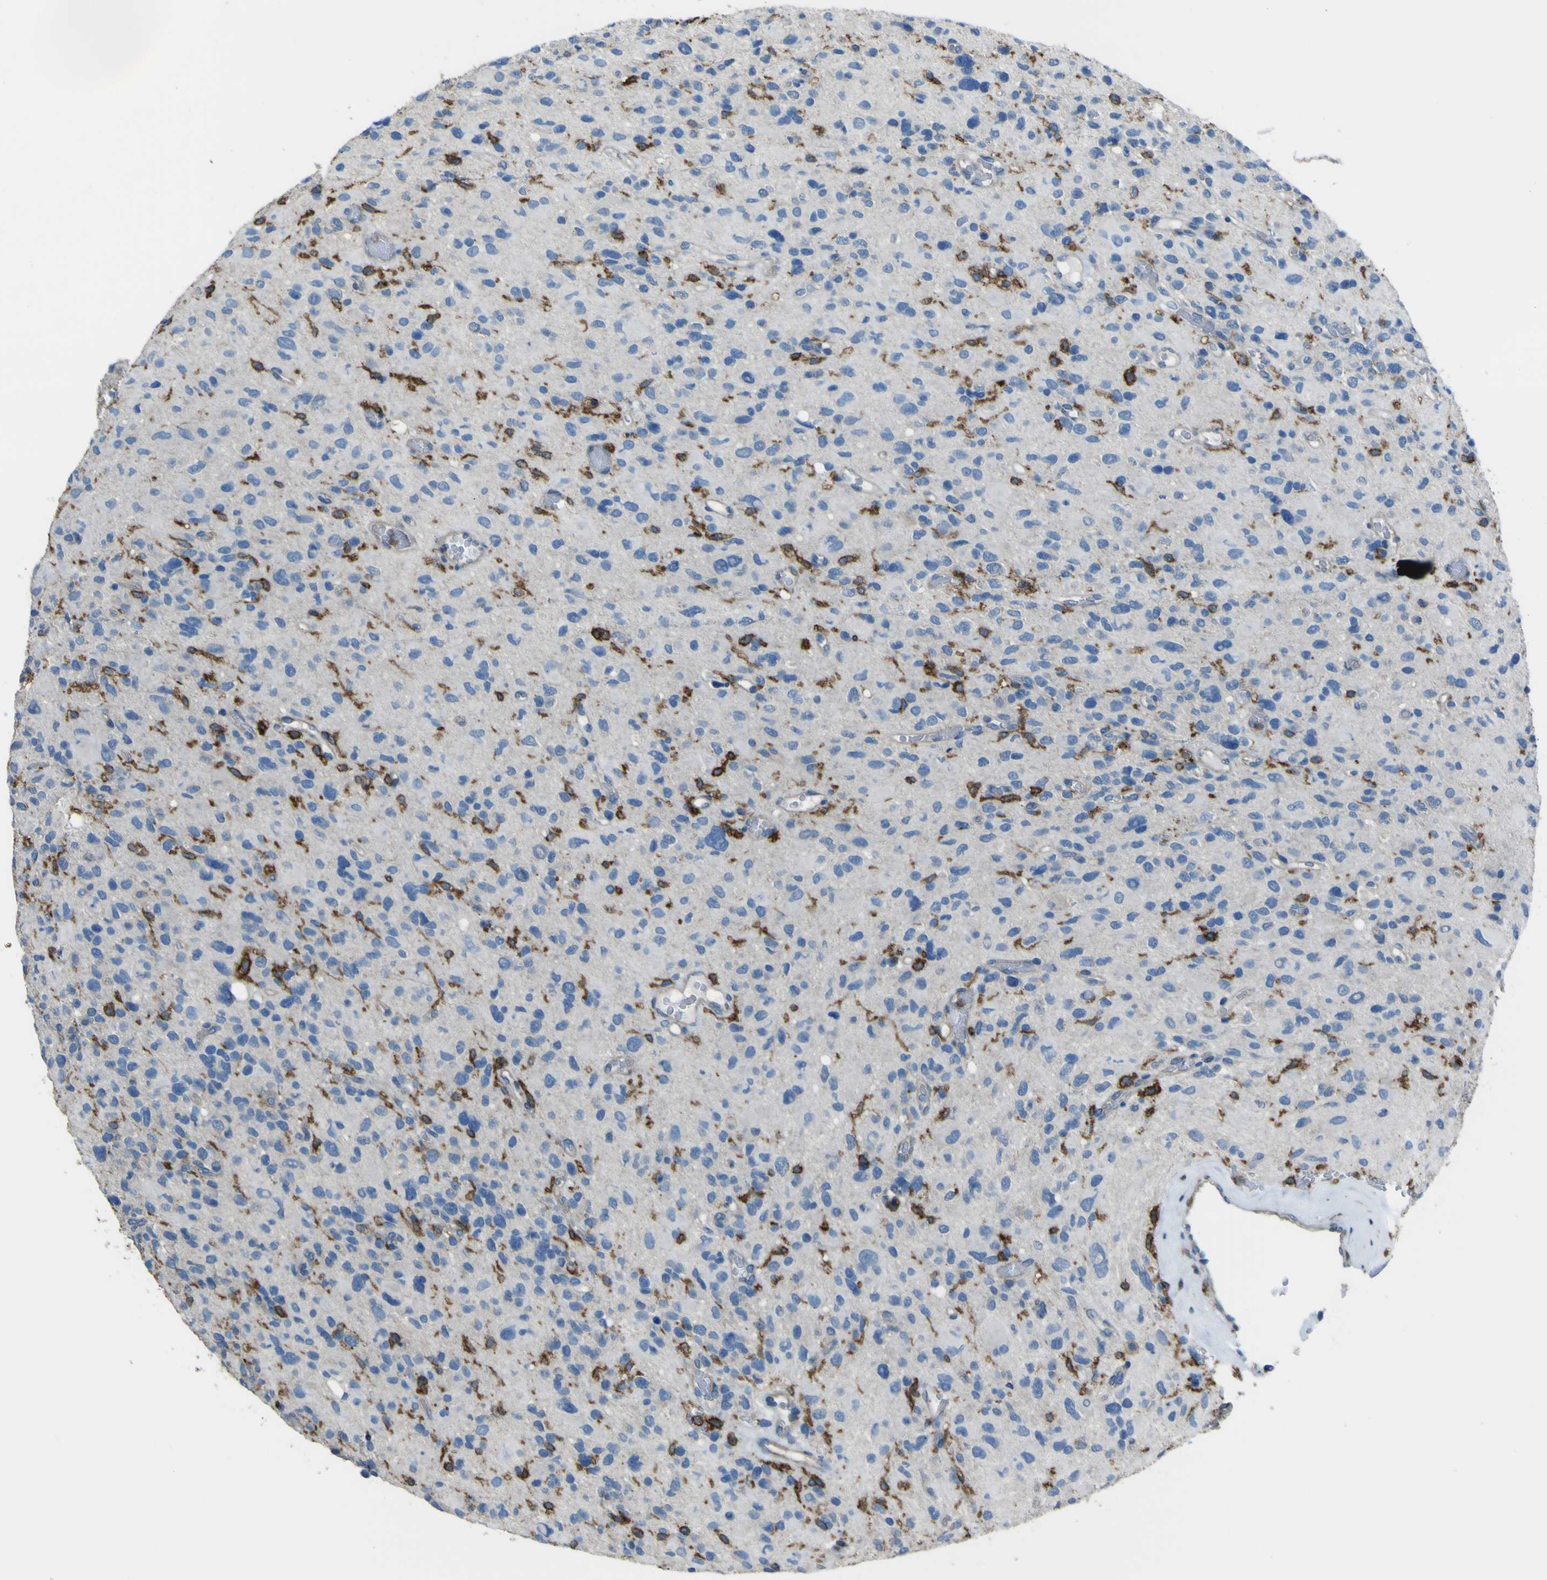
{"staining": {"intensity": "moderate", "quantity": "25%-75%", "location": "cytoplasmic/membranous"}, "tissue": "glioma", "cell_type": "Tumor cells", "image_type": "cancer", "snomed": [{"axis": "morphology", "description": "Glioma, malignant, High grade"}, {"axis": "topography", "description": "Brain"}], "caption": "The micrograph exhibits a brown stain indicating the presence of a protein in the cytoplasmic/membranous of tumor cells in glioma.", "gene": "LAIR1", "patient": {"sex": "male", "age": 48}}